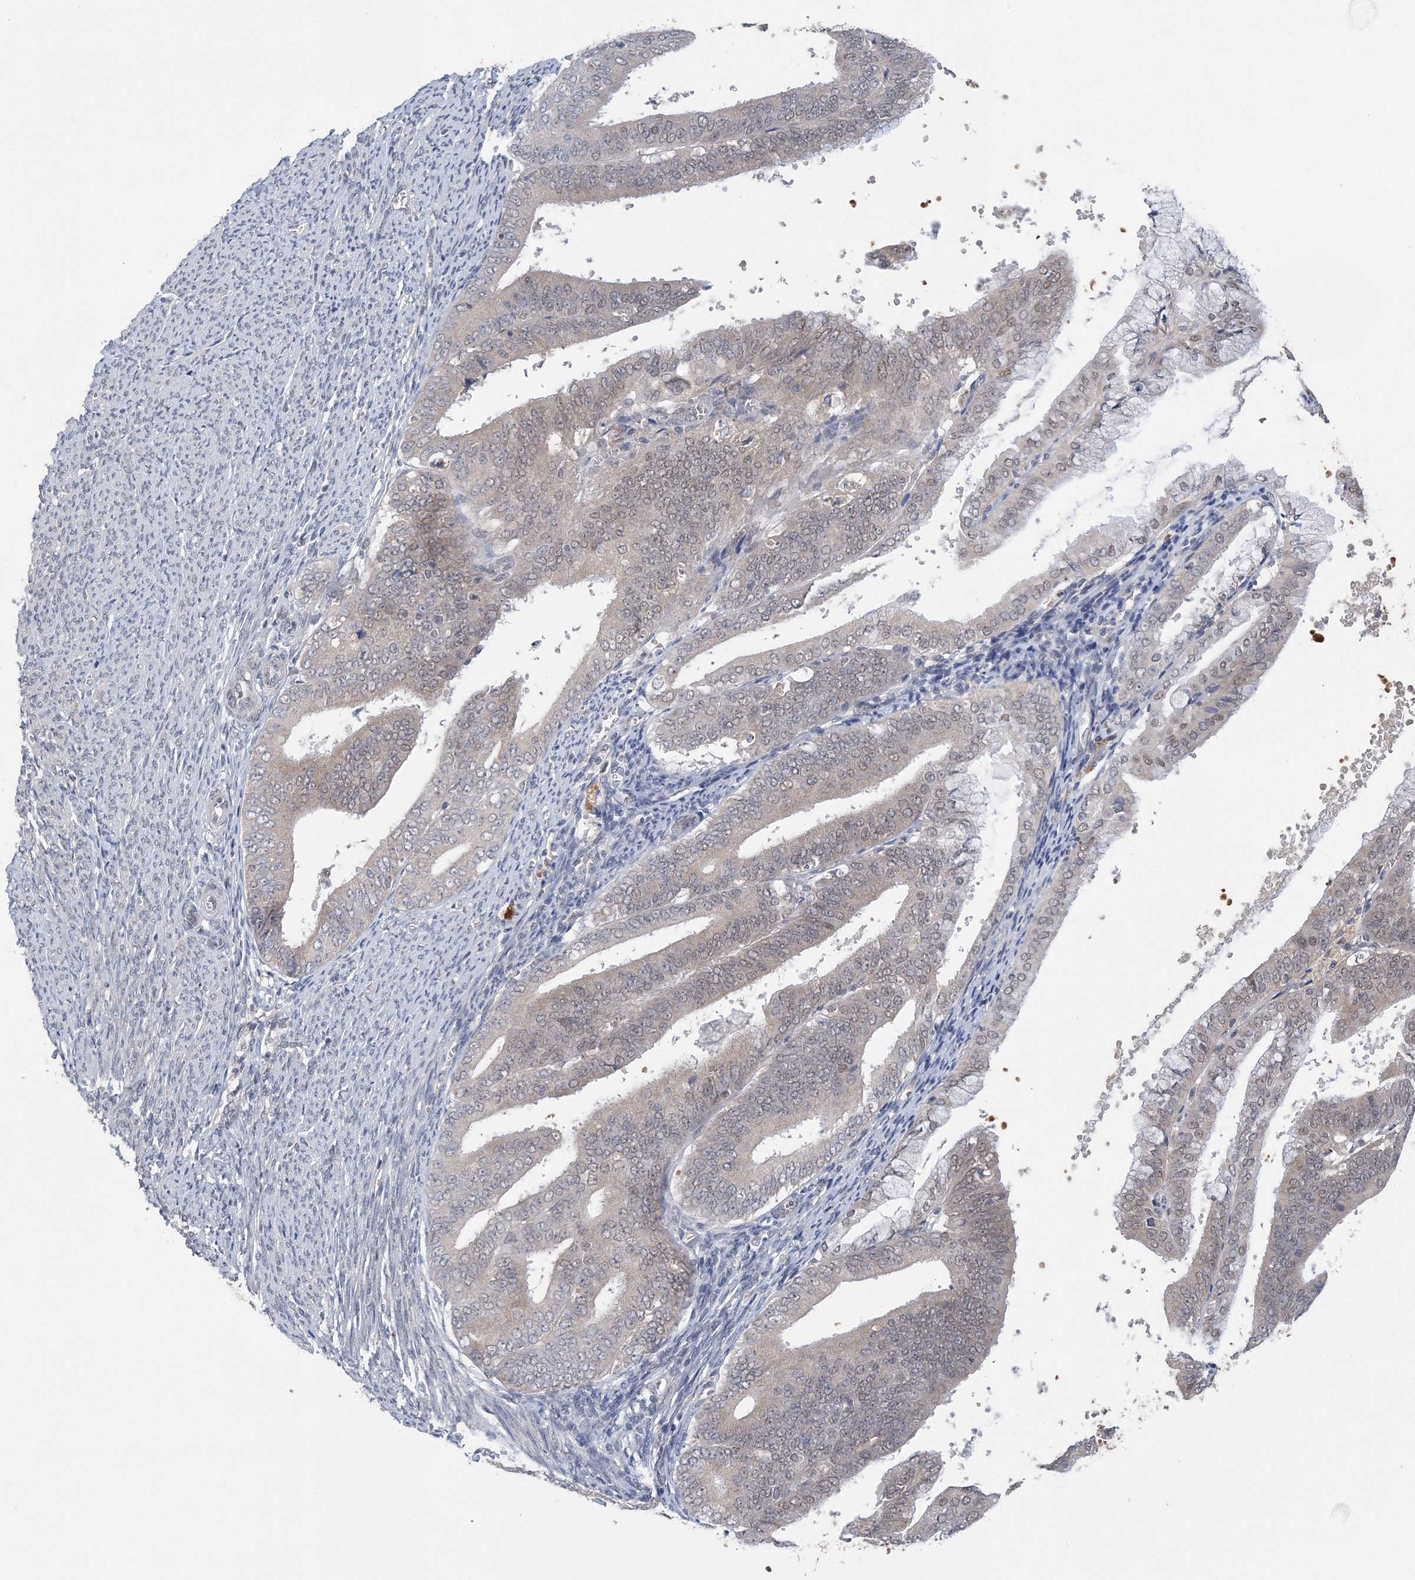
{"staining": {"intensity": "weak", "quantity": "<25%", "location": "nuclear"}, "tissue": "endometrial cancer", "cell_type": "Tumor cells", "image_type": "cancer", "snomed": [{"axis": "morphology", "description": "Adenocarcinoma, NOS"}, {"axis": "topography", "description": "Endometrium"}], "caption": "Immunohistochemical staining of human endometrial cancer (adenocarcinoma) displays no significant staining in tumor cells. The staining is performed using DAB brown chromogen with nuclei counter-stained in using hematoxylin.", "gene": "ZBTB7A", "patient": {"sex": "female", "age": 63}}